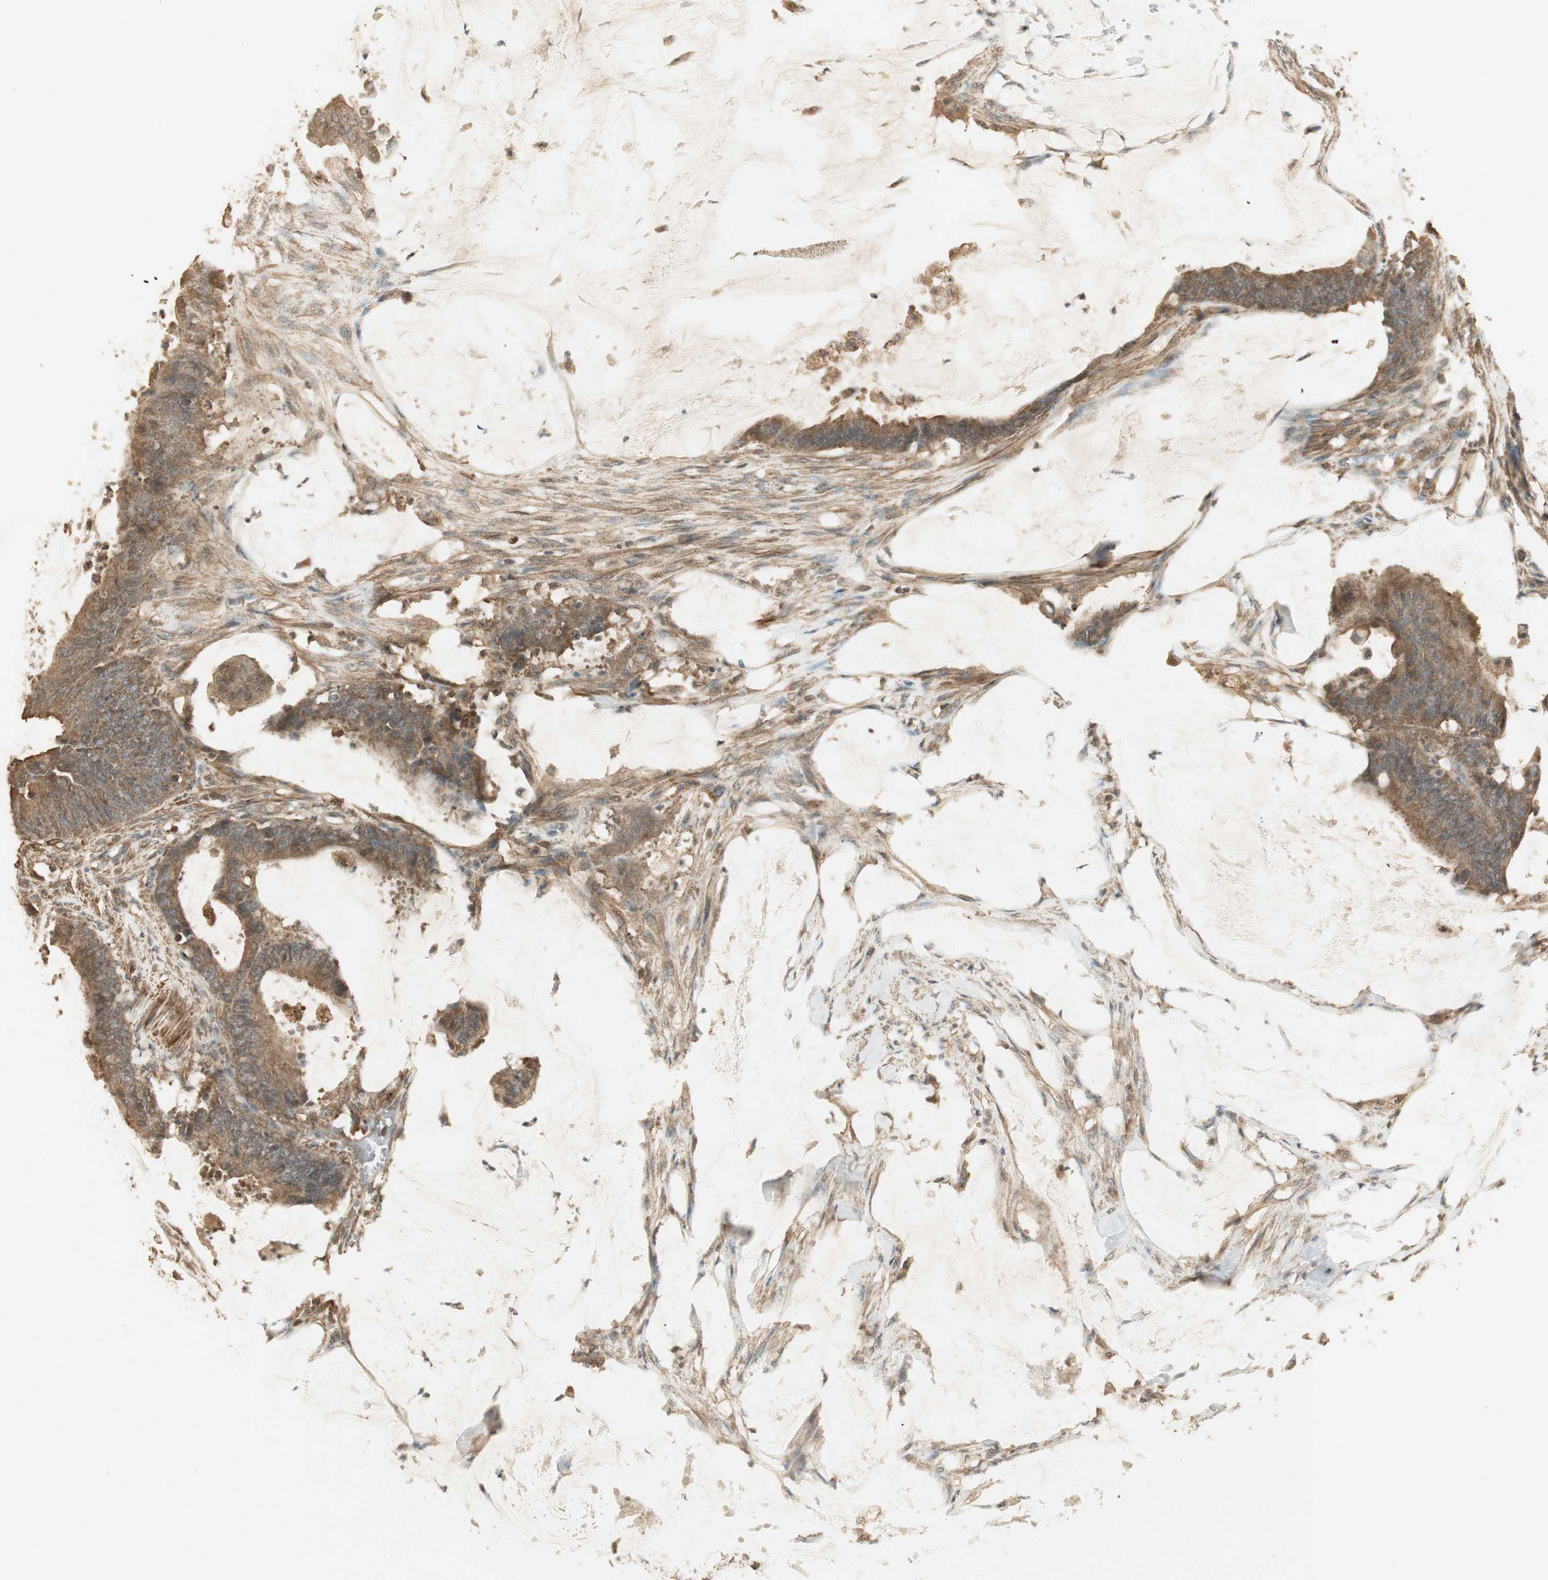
{"staining": {"intensity": "strong", "quantity": ">75%", "location": "cytoplasmic/membranous"}, "tissue": "colorectal cancer", "cell_type": "Tumor cells", "image_type": "cancer", "snomed": [{"axis": "morphology", "description": "Adenocarcinoma, NOS"}, {"axis": "topography", "description": "Rectum"}], "caption": "The image exhibits immunohistochemical staining of adenocarcinoma (colorectal). There is strong cytoplasmic/membranous positivity is appreciated in approximately >75% of tumor cells.", "gene": "USP2", "patient": {"sex": "female", "age": 66}}